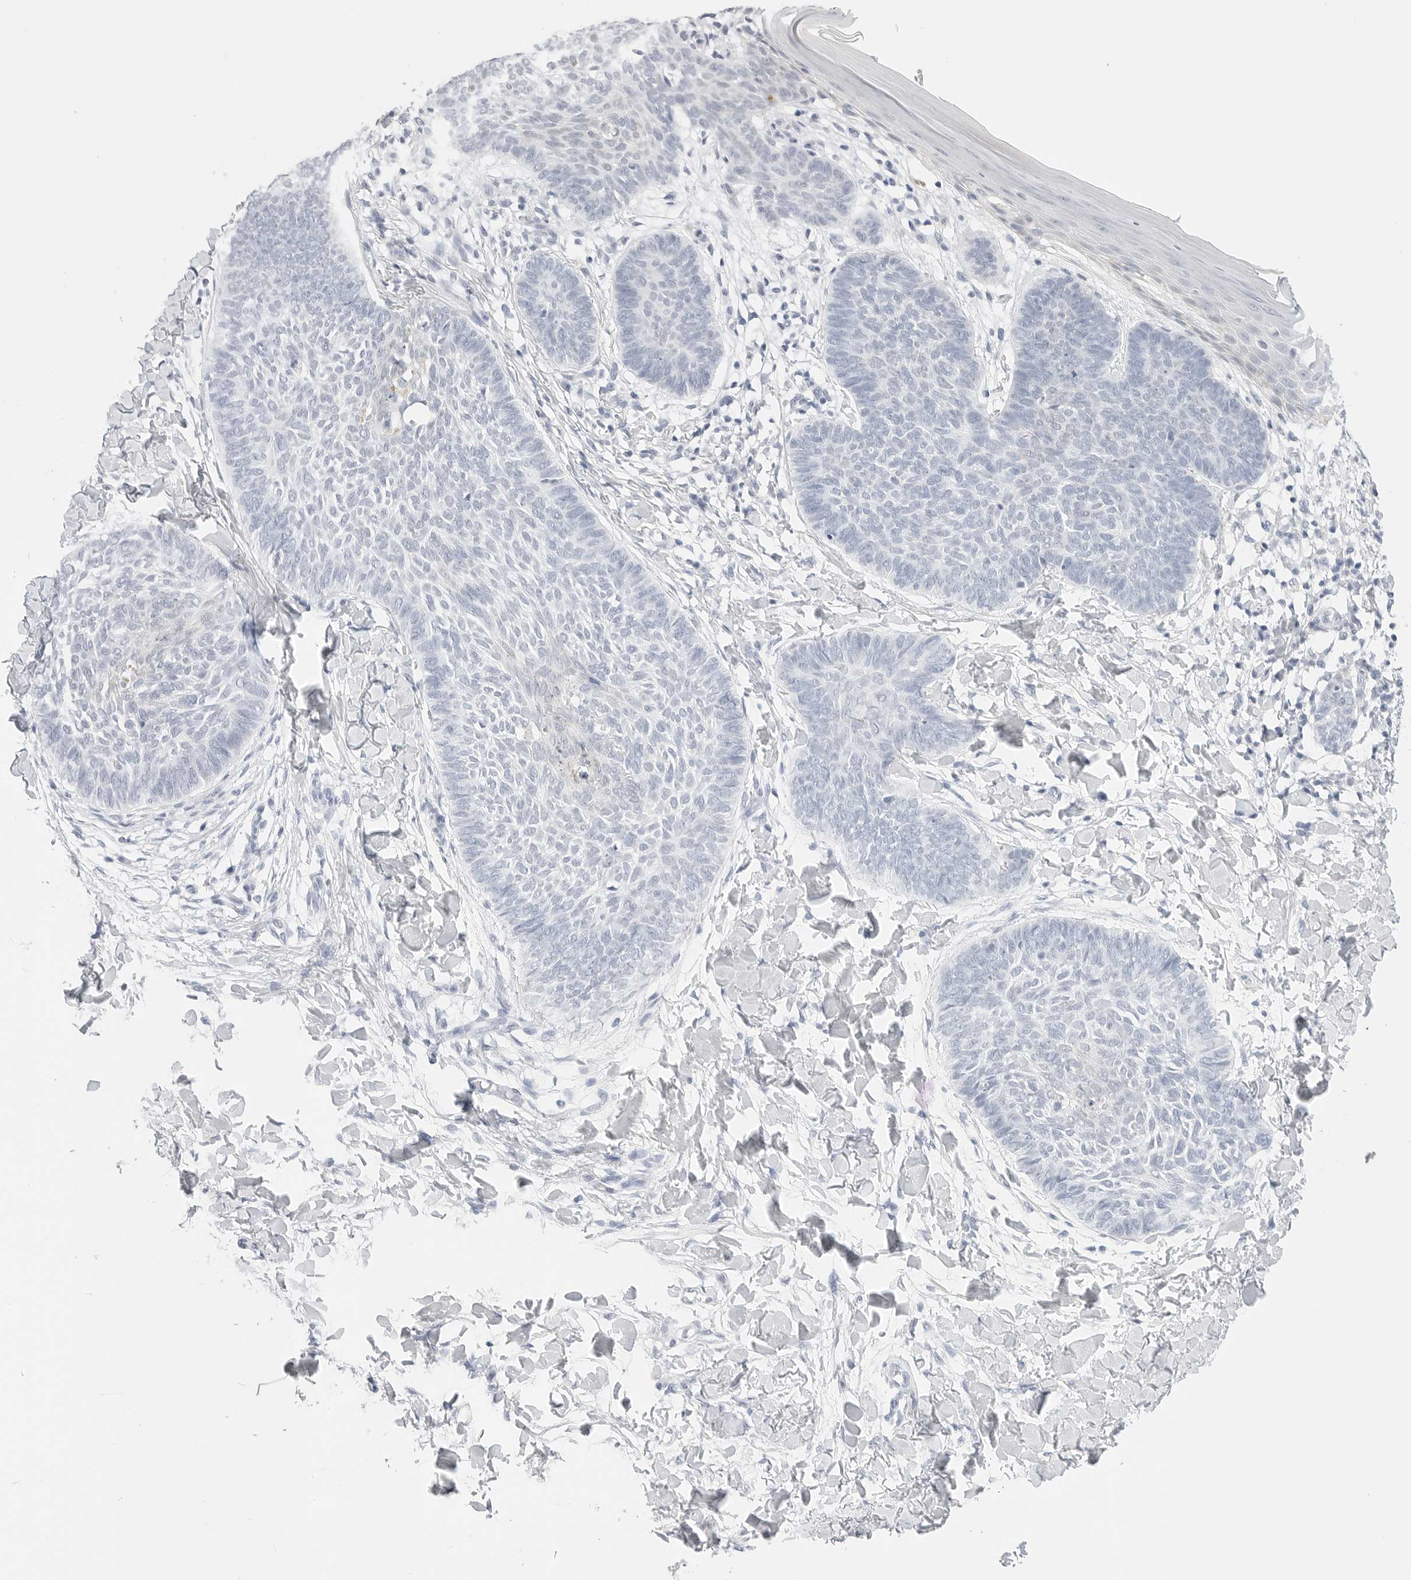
{"staining": {"intensity": "negative", "quantity": "none", "location": "none"}, "tissue": "skin cancer", "cell_type": "Tumor cells", "image_type": "cancer", "snomed": [{"axis": "morphology", "description": "Normal tissue, NOS"}, {"axis": "morphology", "description": "Basal cell carcinoma"}, {"axis": "topography", "description": "Skin"}], "caption": "The micrograph shows no staining of tumor cells in basal cell carcinoma (skin).", "gene": "HMGCS2", "patient": {"sex": "male", "age": 50}}